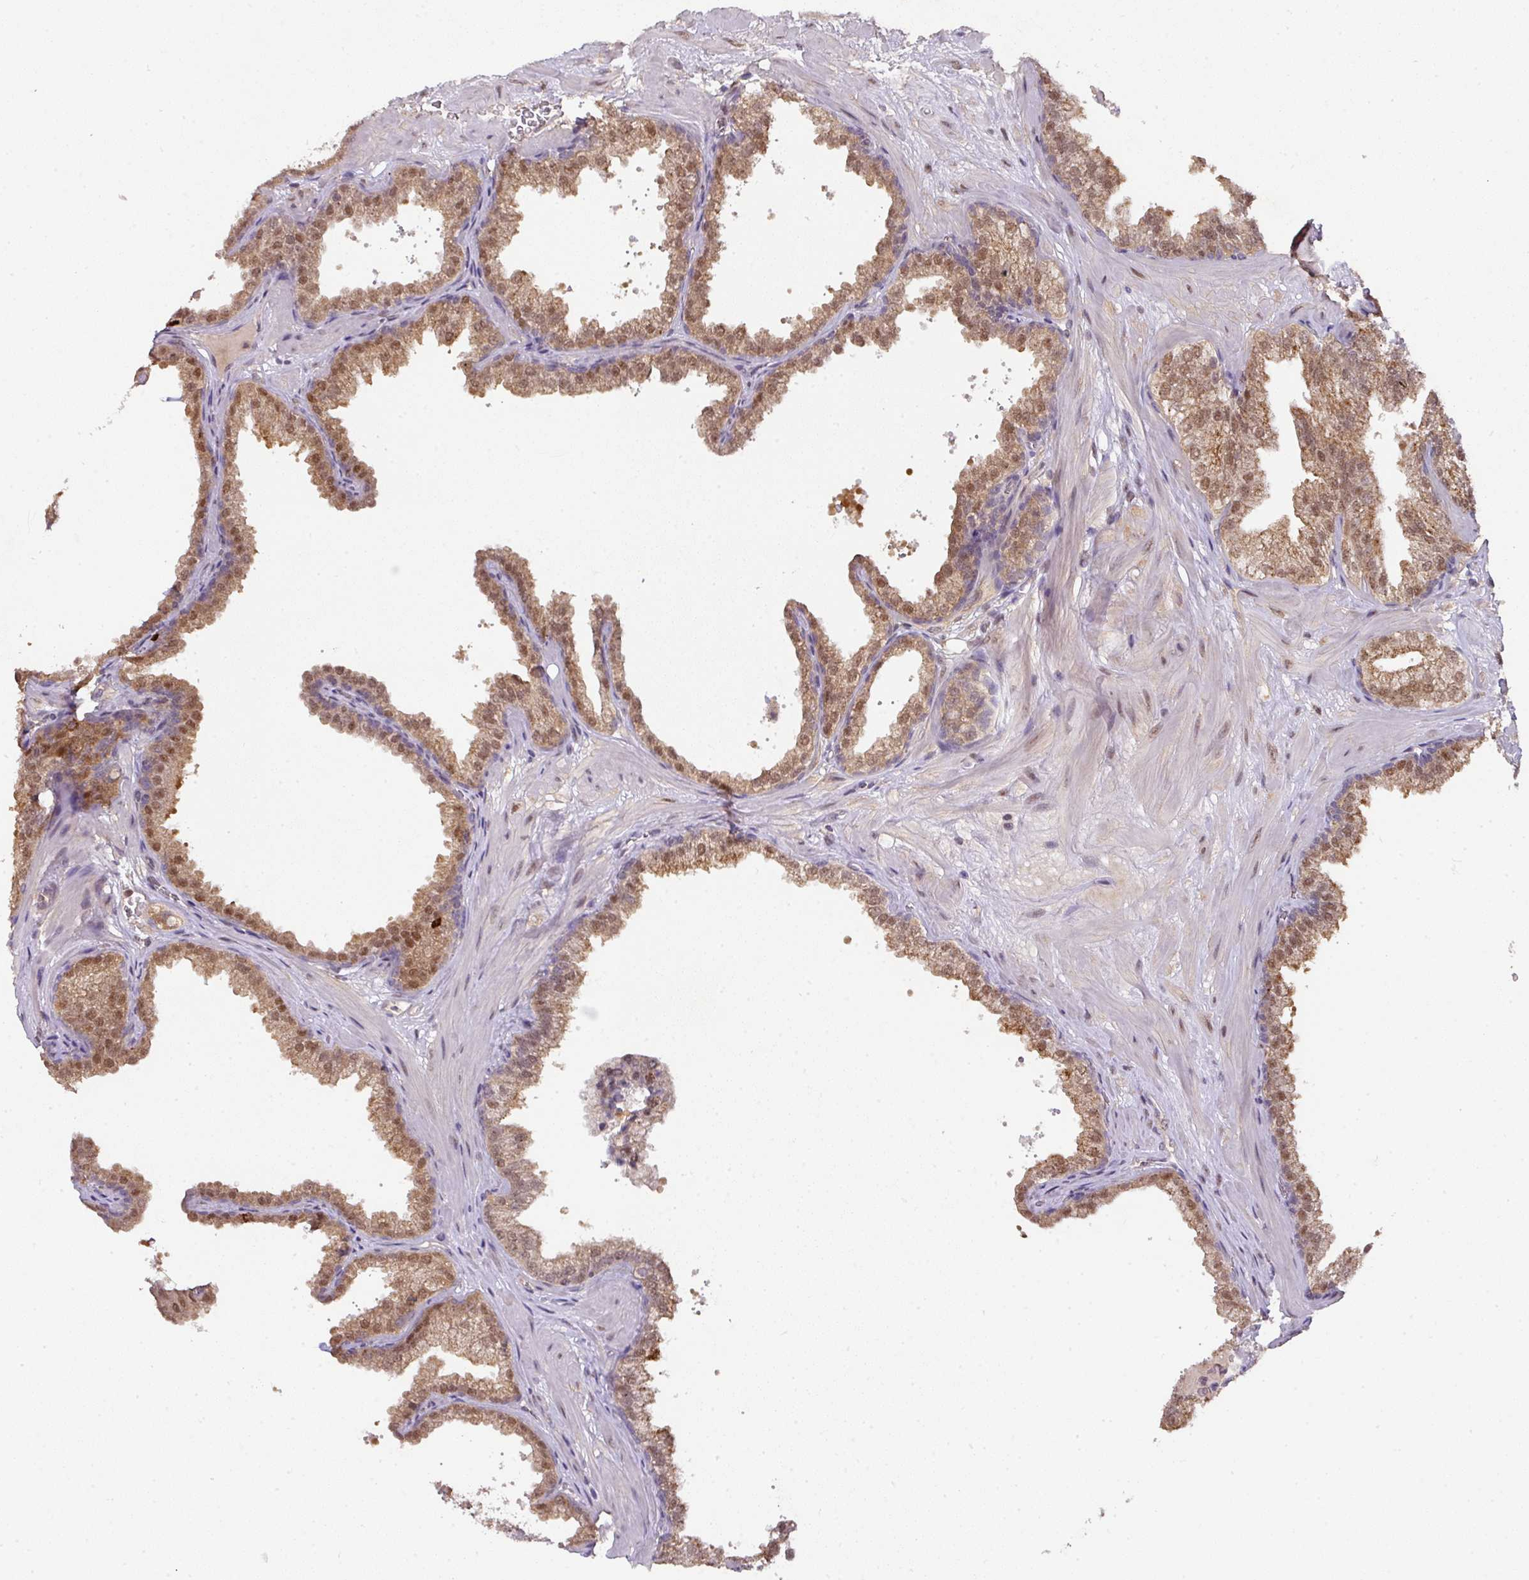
{"staining": {"intensity": "moderate", "quantity": ">75%", "location": "cytoplasmic/membranous,nuclear"}, "tissue": "prostate", "cell_type": "Glandular cells", "image_type": "normal", "snomed": [{"axis": "morphology", "description": "Normal tissue, NOS"}, {"axis": "topography", "description": "Prostate"}], "caption": "Protein expression analysis of unremarkable prostate shows moderate cytoplasmic/membranous,nuclear positivity in approximately >75% of glandular cells.", "gene": "RANBP9", "patient": {"sex": "male", "age": 37}}